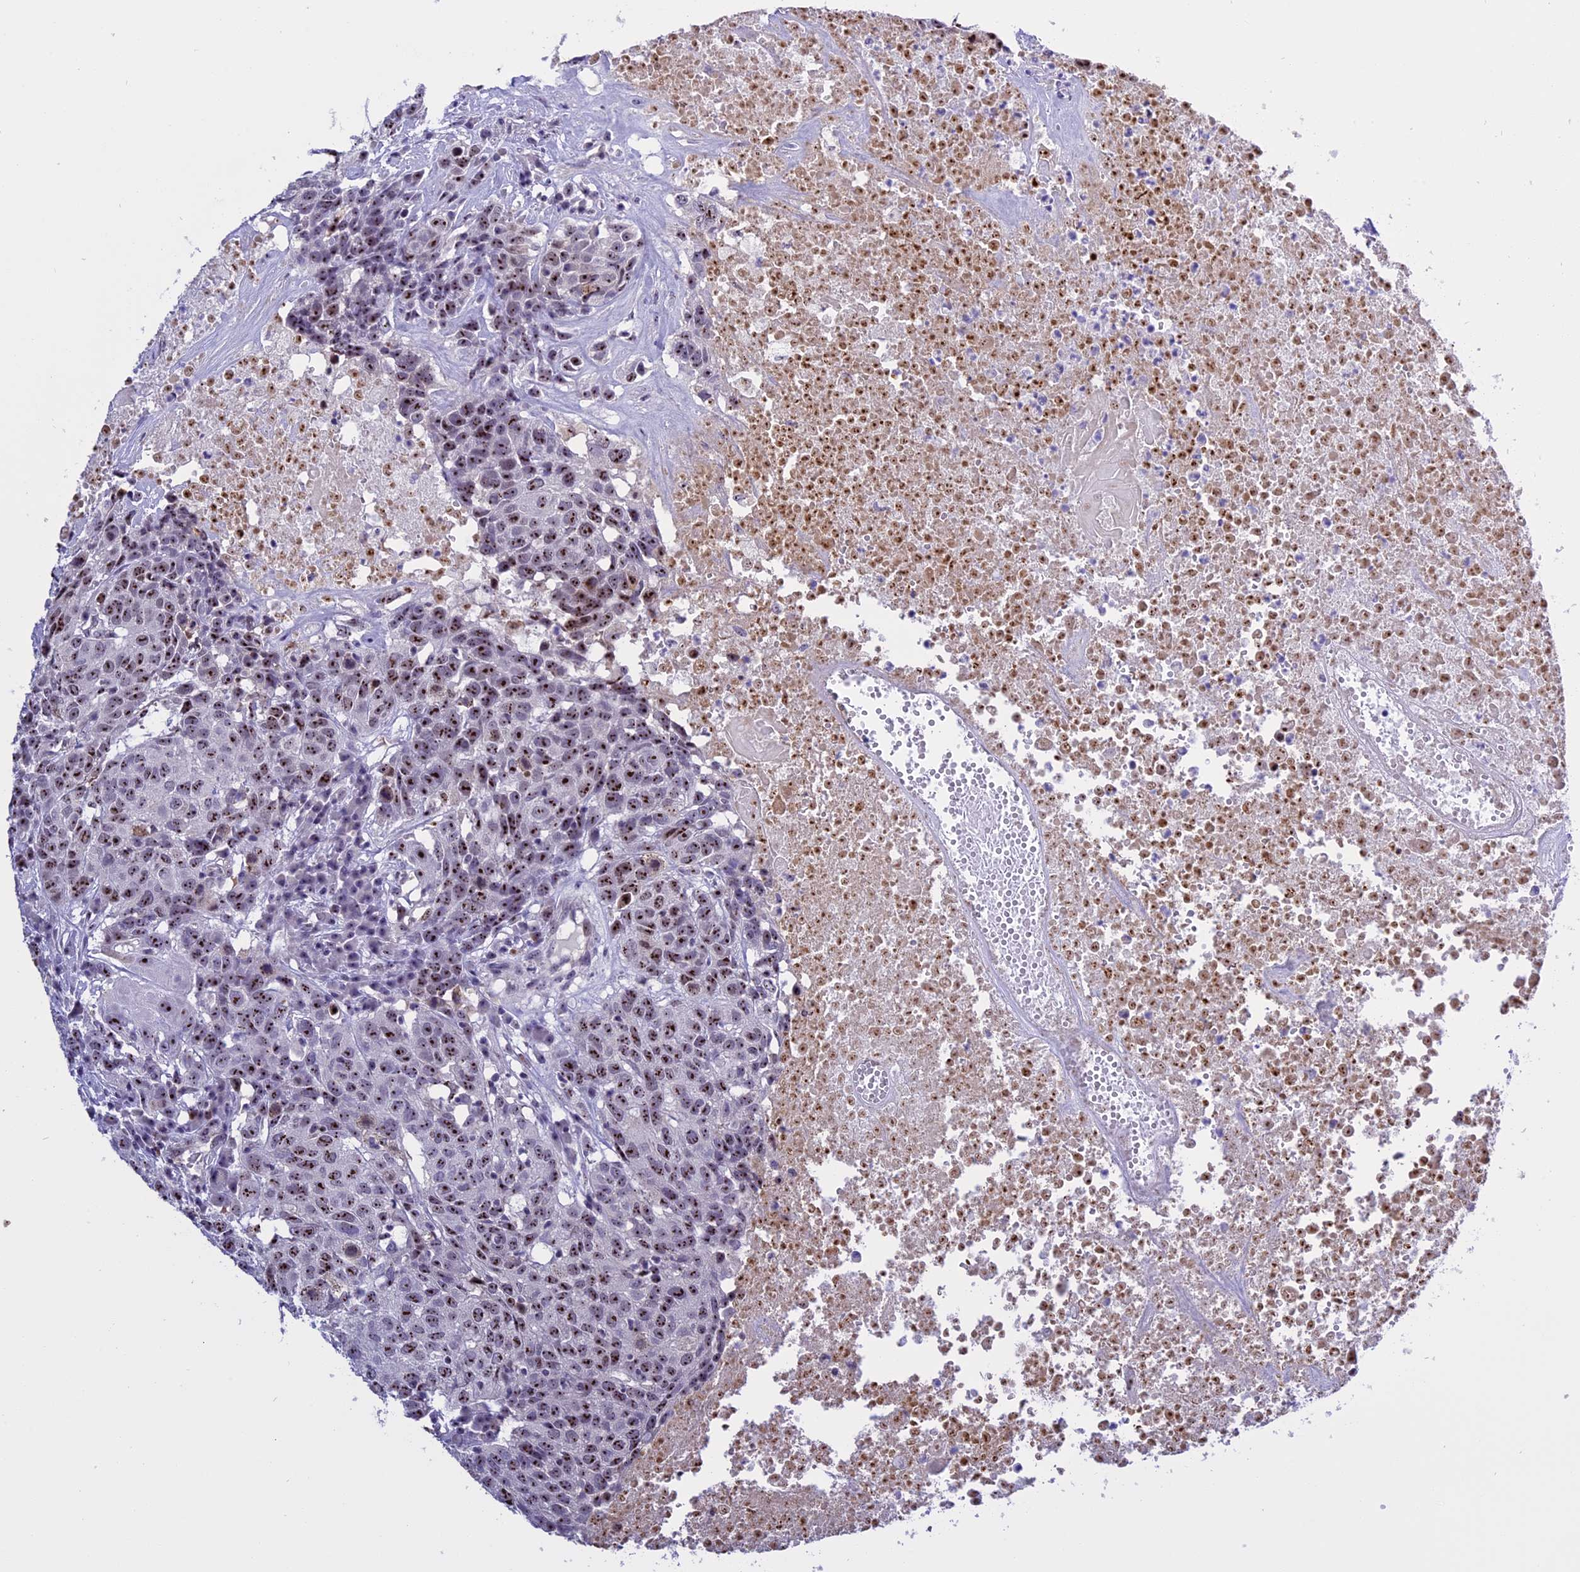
{"staining": {"intensity": "moderate", "quantity": ">75%", "location": "nuclear"}, "tissue": "head and neck cancer", "cell_type": "Tumor cells", "image_type": "cancer", "snomed": [{"axis": "morphology", "description": "Squamous cell carcinoma, NOS"}, {"axis": "topography", "description": "Head-Neck"}], "caption": "Protein expression by immunohistochemistry (IHC) shows moderate nuclear positivity in approximately >75% of tumor cells in head and neck cancer (squamous cell carcinoma).", "gene": "TBL3", "patient": {"sex": "male", "age": 66}}